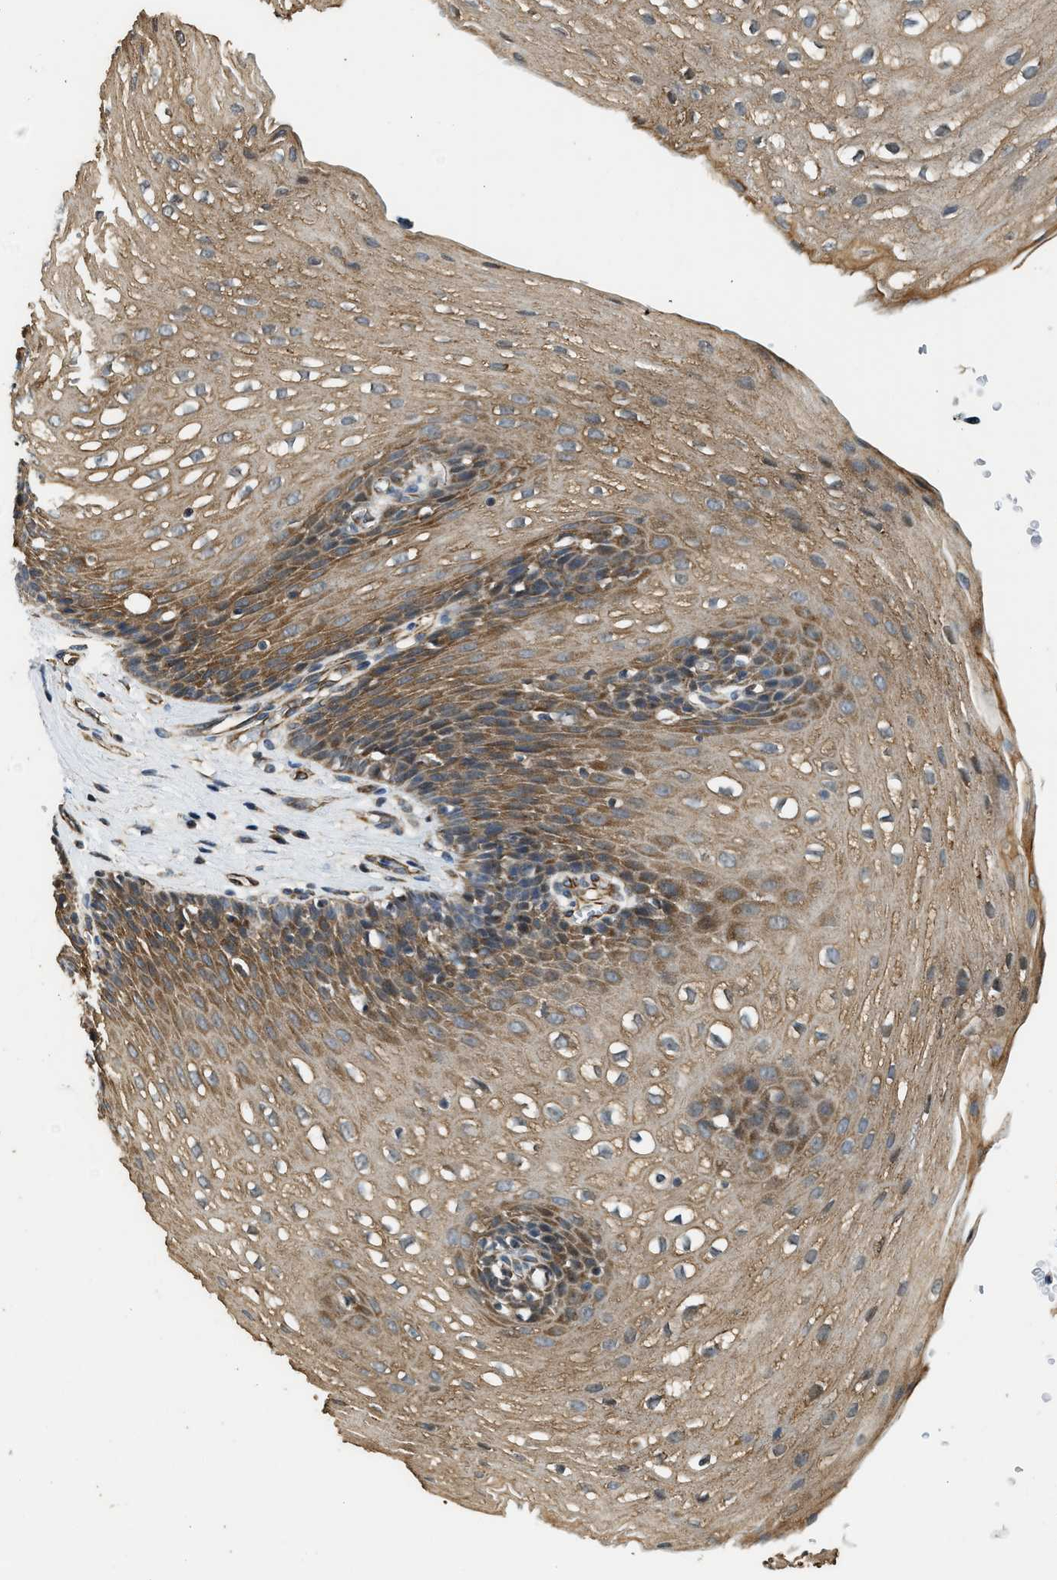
{"staining": {"intensity": "moderate", "quantity": ">75%", "location": "cytoplasmic/membranous"}, "tissue": "esophagus", "cell_type": "Squamous epithelial cells", "image_type": "normal", "snomed": [{"axis": "morphology", "description": "Normal tissue, NOS"}, {"axis": "topography", "description": "Esophagus"}], "caption": "Protein analysis of benign esophagus displays moderate cytoplasmic/membranous expression in approximately >75% of squamous epithelial cells. The staining was performed using DAB to visualize the protein expression in brown, while the nuclei were stained in blue with hematoxylin (Magnification: 20x).", "gene": "PCLO", "patient": {"sex": "male", "age": 48}}